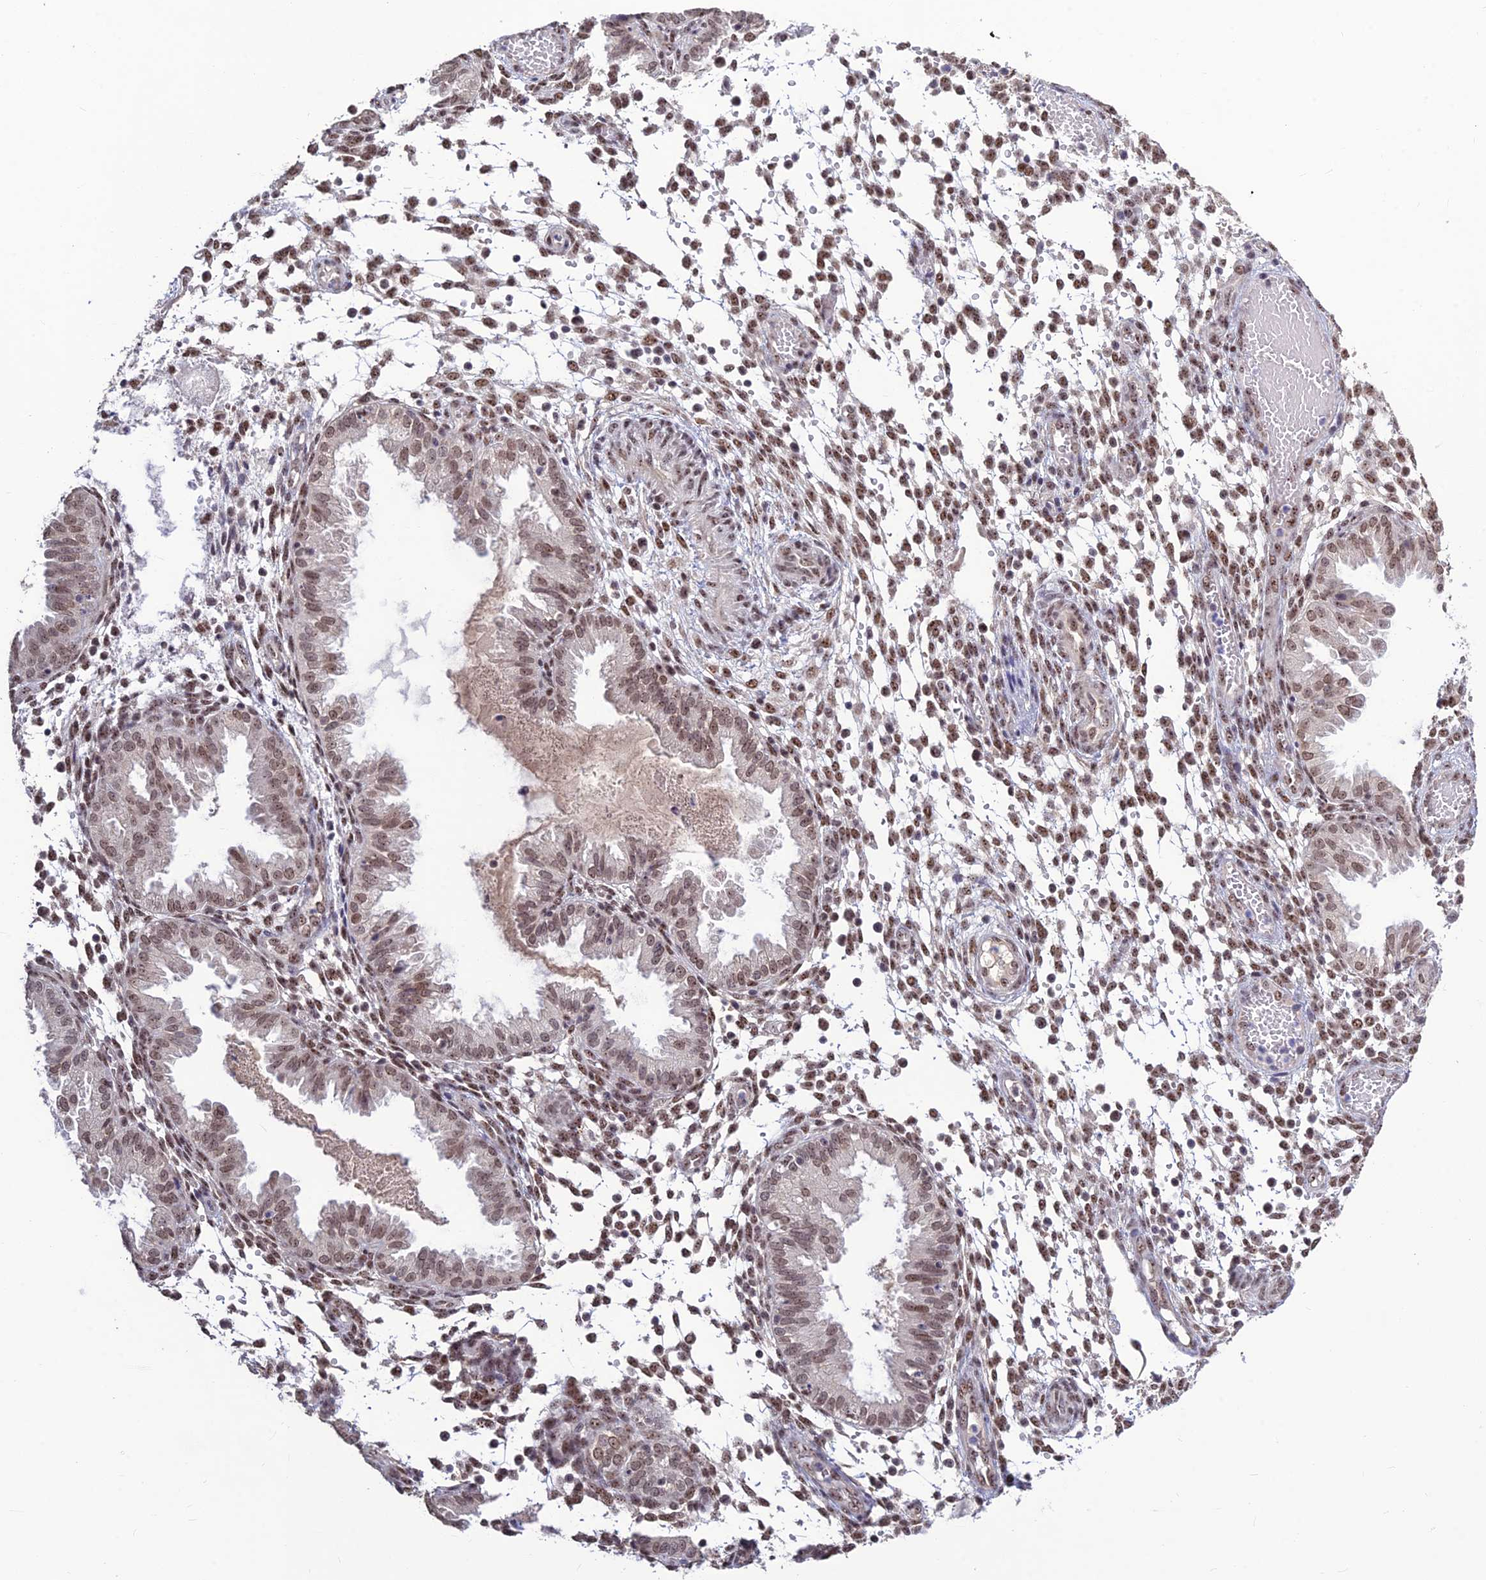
{"staining": {"intensity": "moderate", "quantity": "25%-75%", "location": "nuclear"}, "tissue": "endometrium", "cell_type": "Cells in endometrial stroma", "image_type": "normal", "snomed": [{"axis": "morphology", "description": "Normal tissue, NOS"}, {"axis": "topography", "description": "Endometrium"}], "caption": "IHC image of unremarkable endometrium: endometrium stained using IHC demonstrates medium levels of moderate protein expression localized specifically in the nuclear of cells in endometrial stroma, appearing as a nuclear brown color.", "gene": "POLR1G", "patient": {"sex": "female", "age": 33}}